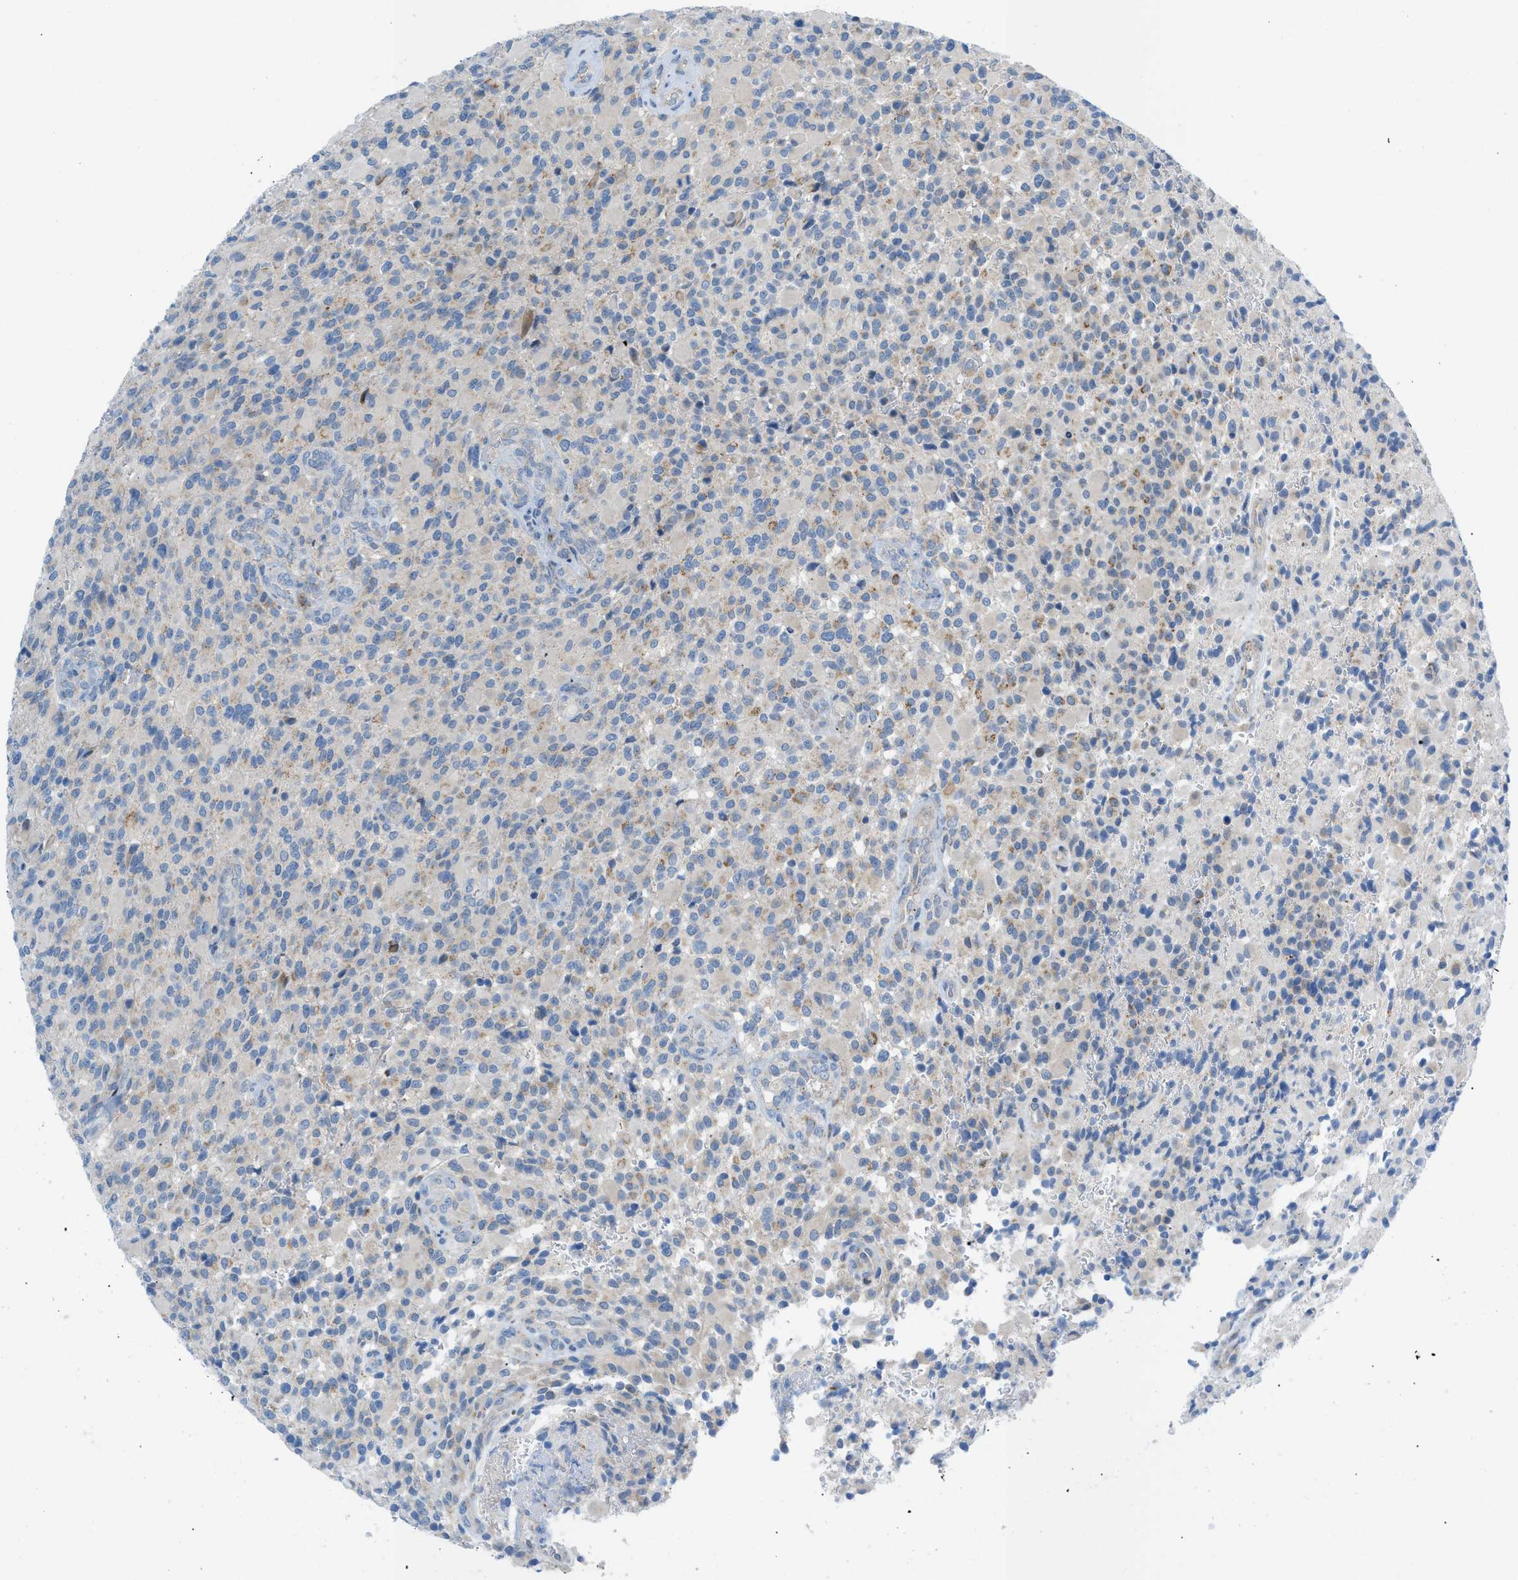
{"staining": {"intensity": "weak", "quantity": "<25%", "location": "cytoplasmic/membranous"}, "tissue": "glioma", "cell_type": "Tumor cells", "image_type": "cancer", "snomed": [{"axis": "morphology", "description": "Glioma, malignant, High grade"}, {"axis": "topography", "description": "Brain"}], "caption": "Tumor cells show no significant positivity in malignant glioma (high-grade).", "gene": "RBBP9", "patient": {"sex": "male", "age": 71}}